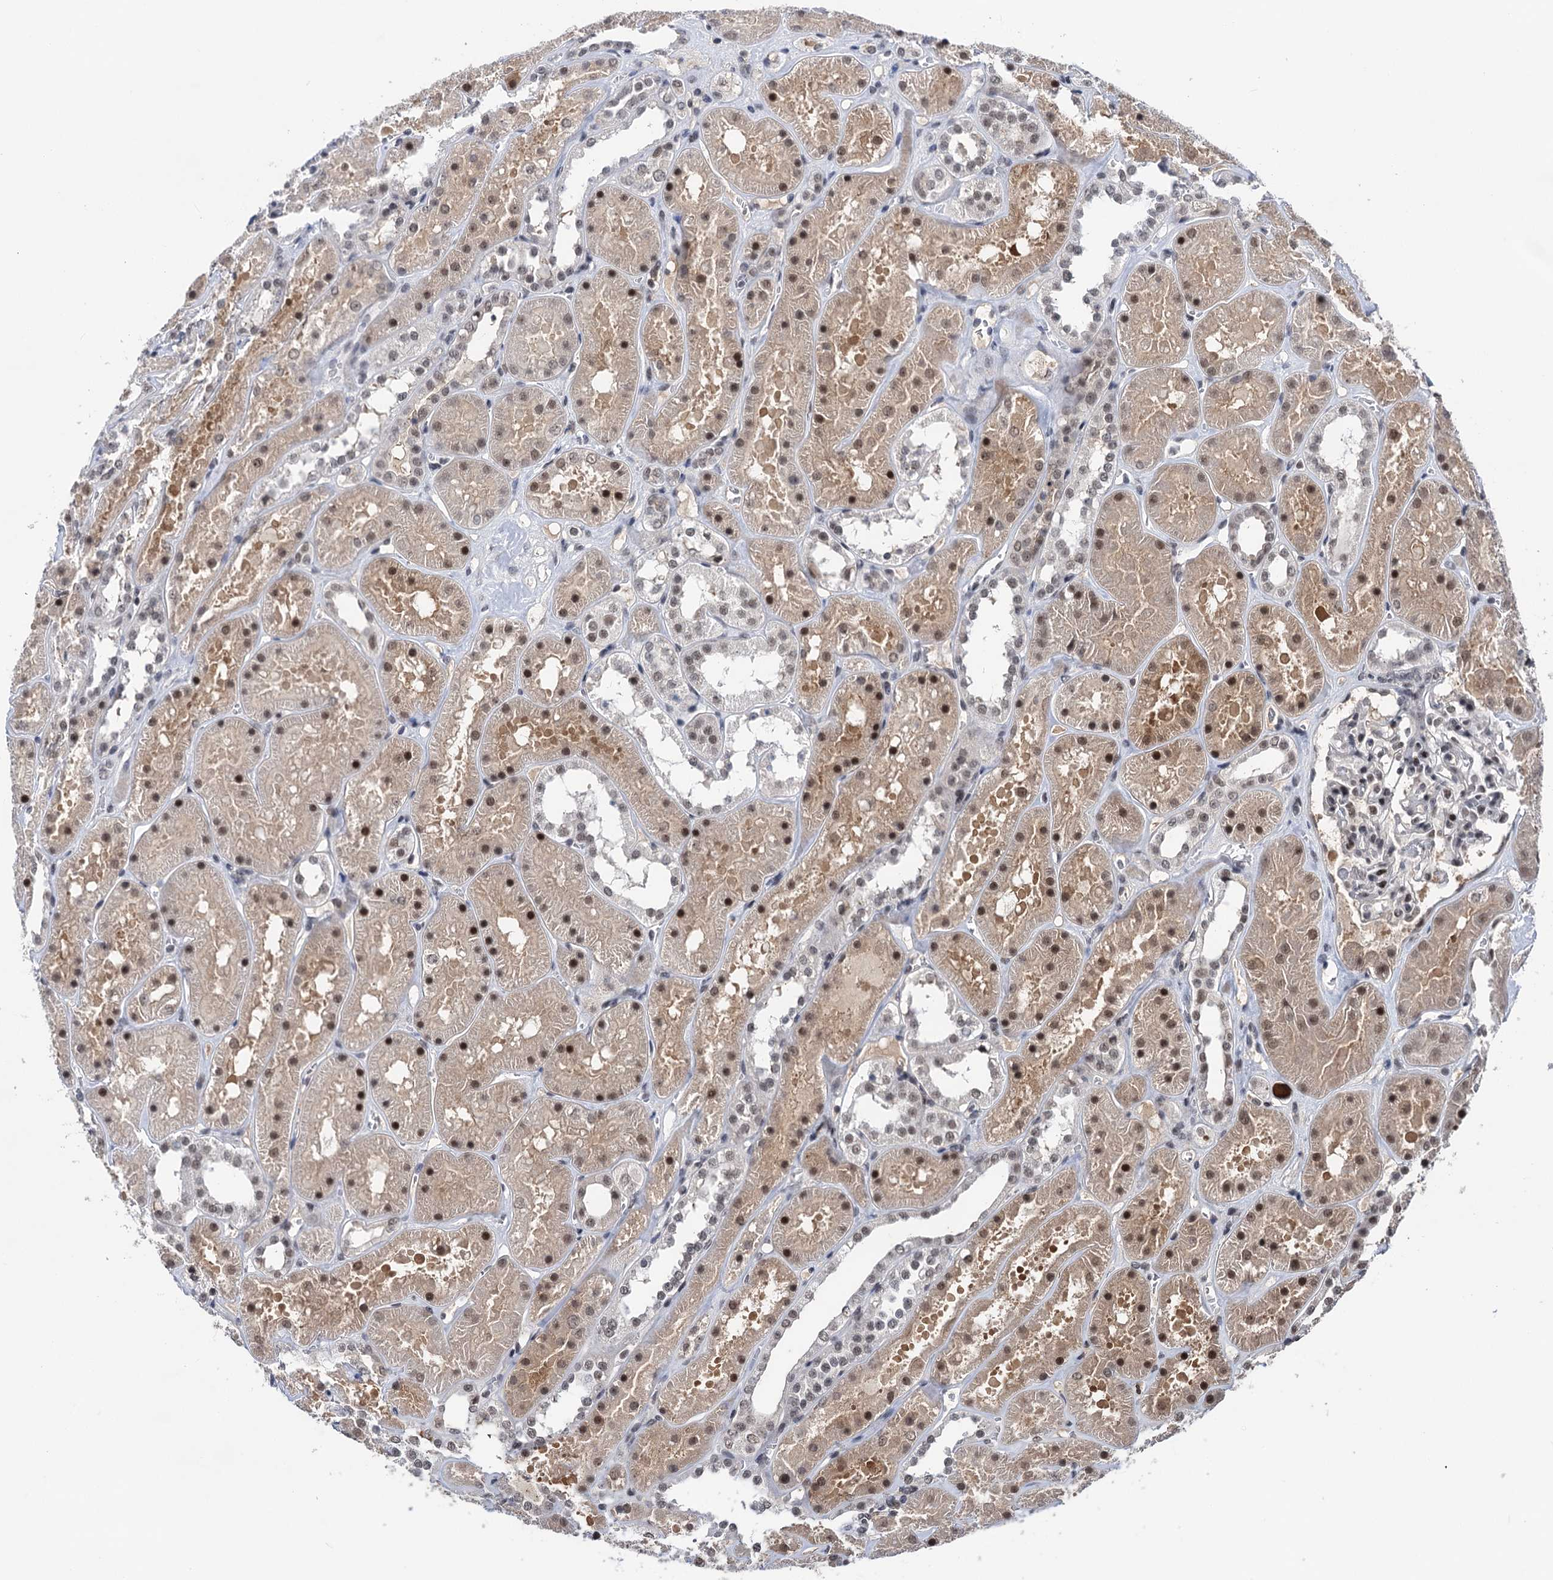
{"staining": {"intensity": "weak", "quantity": "<25%", "location": "nuclear"}, "tissue": "kidney", "cell_type": "Cells in glomeruli", "image_type": "normal", "snomed": [{"axis": "morphology", "description": "Normal tissue, NOS"}, {"axis": "topography", "description": "Kidney"}], "caption": "Micrograph shows no significant protein positivity in cells in glomeruli of unremarkable kidney.", "gene": "ZCCHC10", "patient": {"sex": "female", "age": 41}}